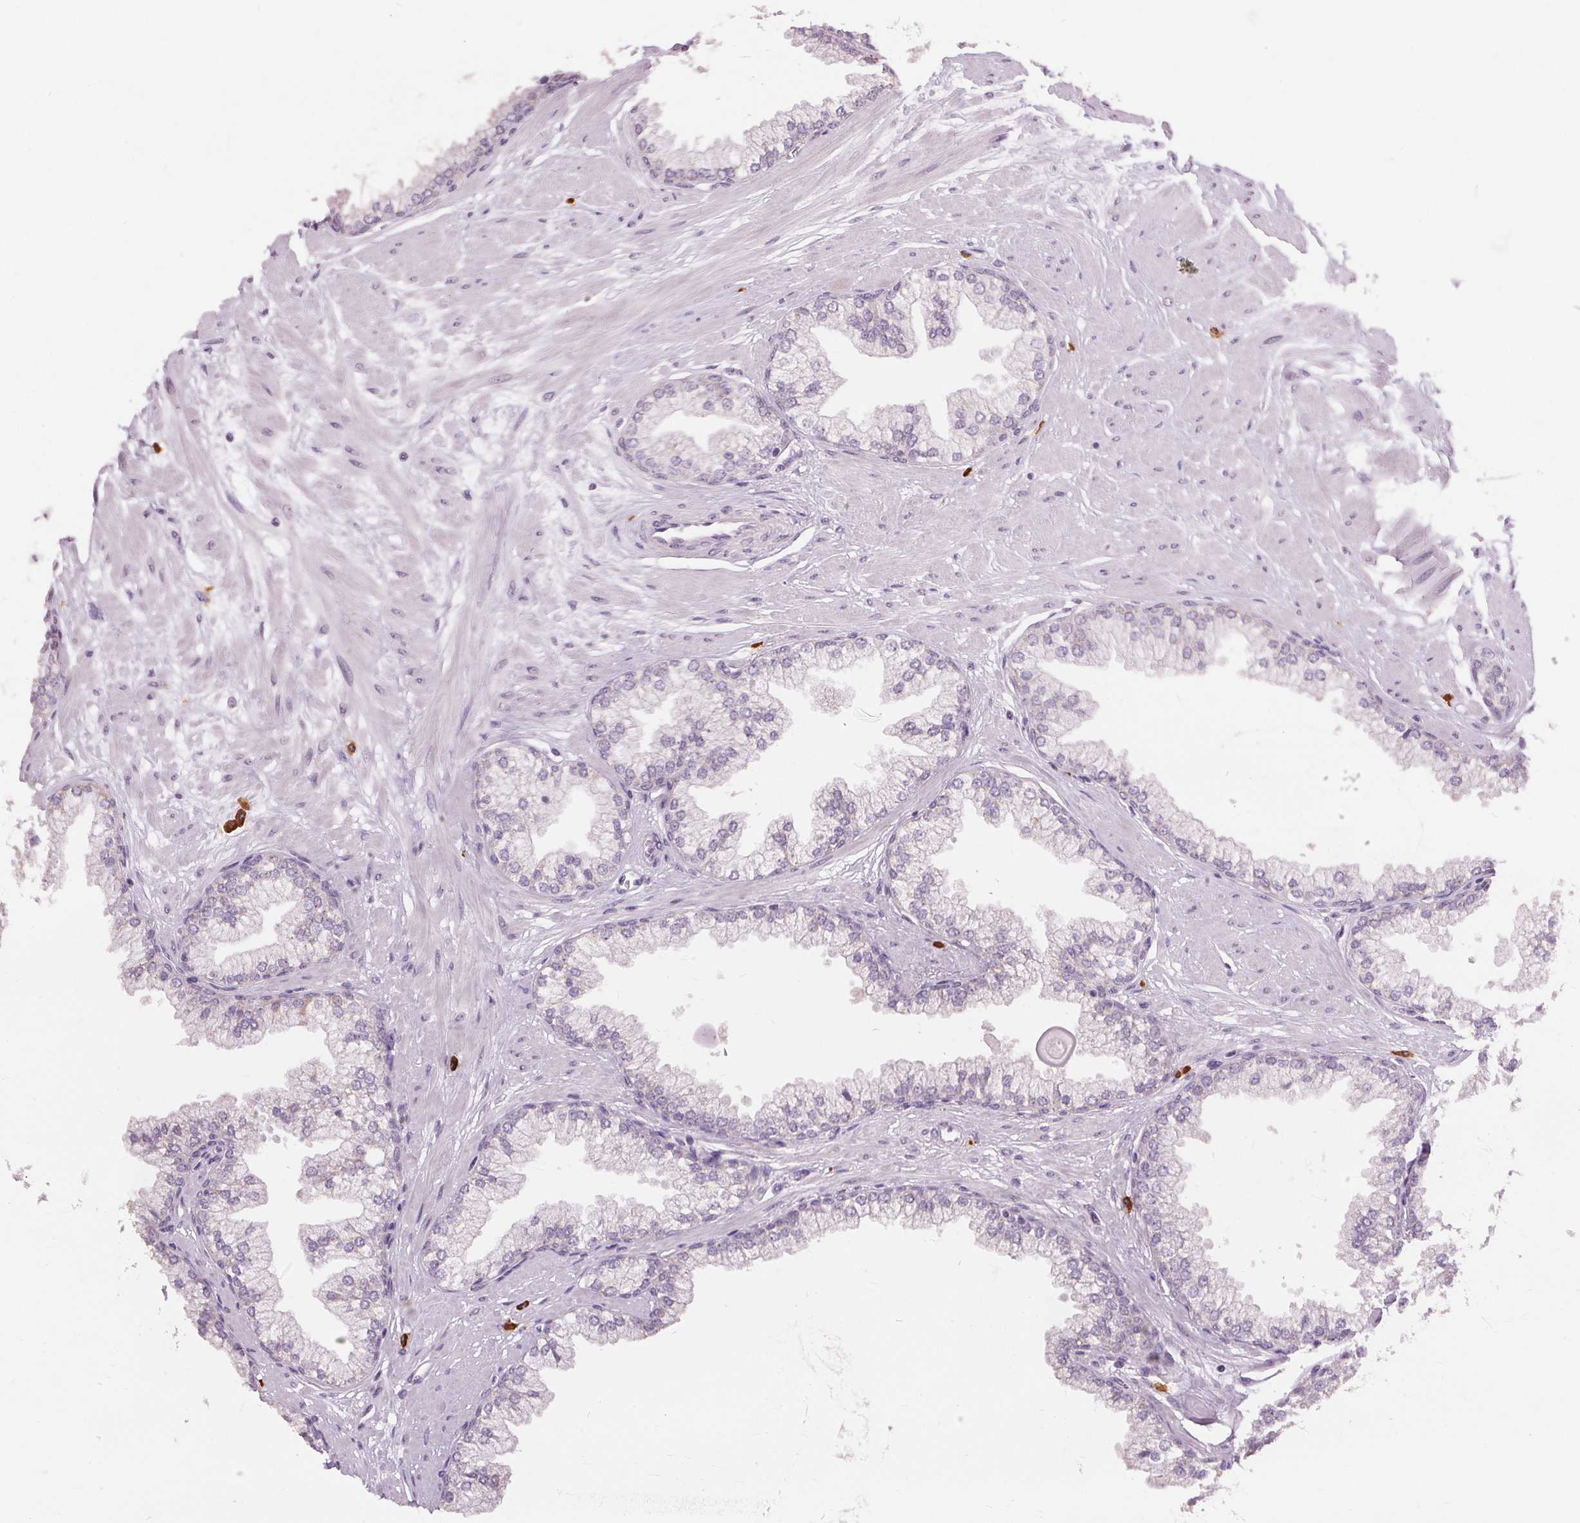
{"staining": {"intensity": "weak", "quantity": "<25%", "location": "cytoplasmic/membranous"}, "tissue": "prostate", "cell_type": "Glandular cells", "image_type": "normal", "snomed": [{"axis": "morphology", "description": "Normal tissue, NOS"}, {"axis": "topography", "description": "Prostate"}, {"axis": "topography", "description": "Peripheral nerve tissue"}], "caption": "An immunohistochemistry (IHC) image of unremarkable prostate is shown. There is no staining in glandular cells of prostate. The staining is performed using DAB brown chromogen with nuclei counter-stained in using hematoxylin.", "gene": "SIGLEC6", "patient": {"sex": "male", "age": 61}}